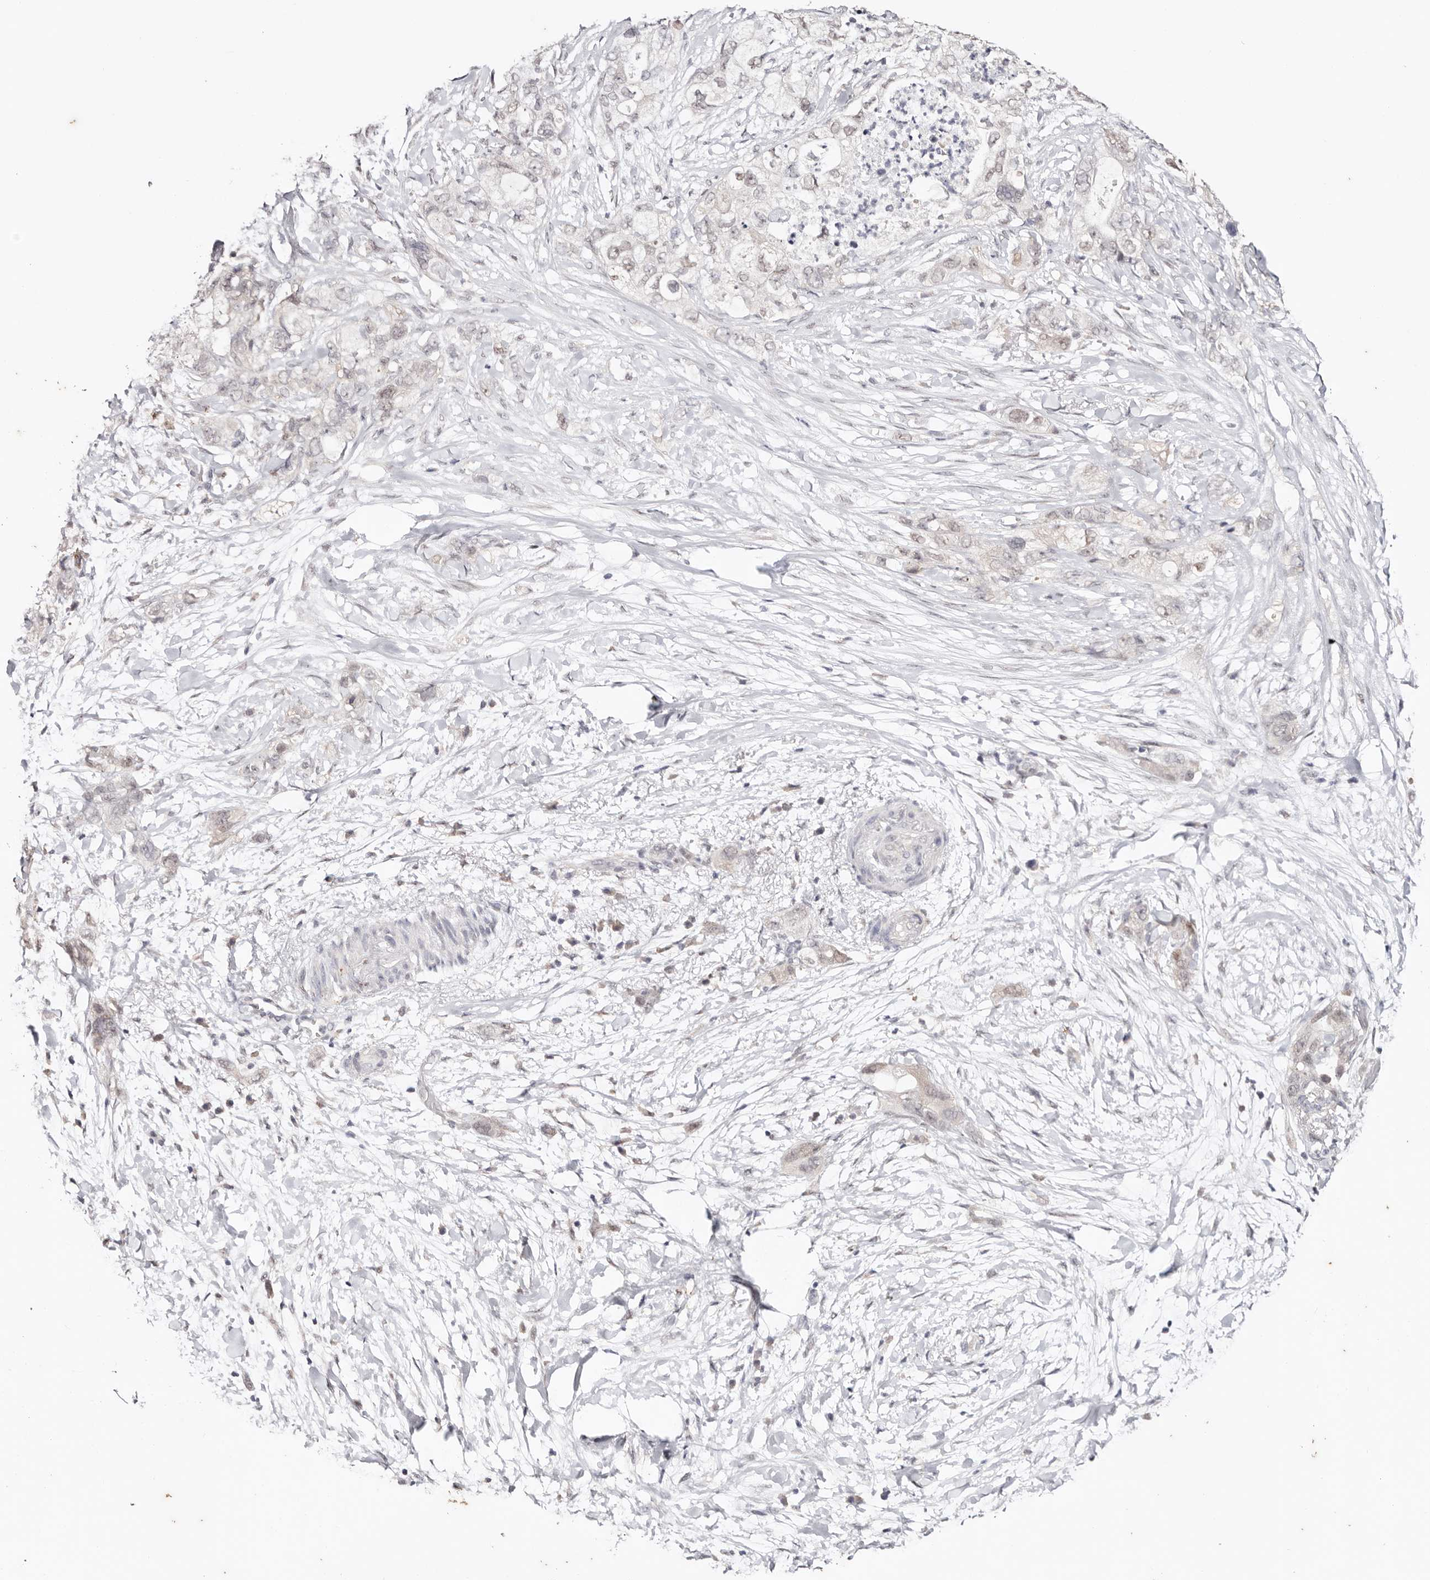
{"staining": {"intensity": "negative", "quantity": "none", "location": "none"}, "tissue": "pancreatic cancer", "cell_type": "Tumor cells", "image_type": "cancer", "snomed": [{"axis": "morphology", "description": "Adenocarcinoma, NOS"}, {"axis": "topography", "description": "Pancreas"}], "caption": "A high-resolution image shows immunohistochemistry (IHC) staining of adenocarcinoma (pancreatic), which reveals no significant positivity in tumor cells.", "gene": "TYW3", "patient": {"sex": "female", "age": 73}}